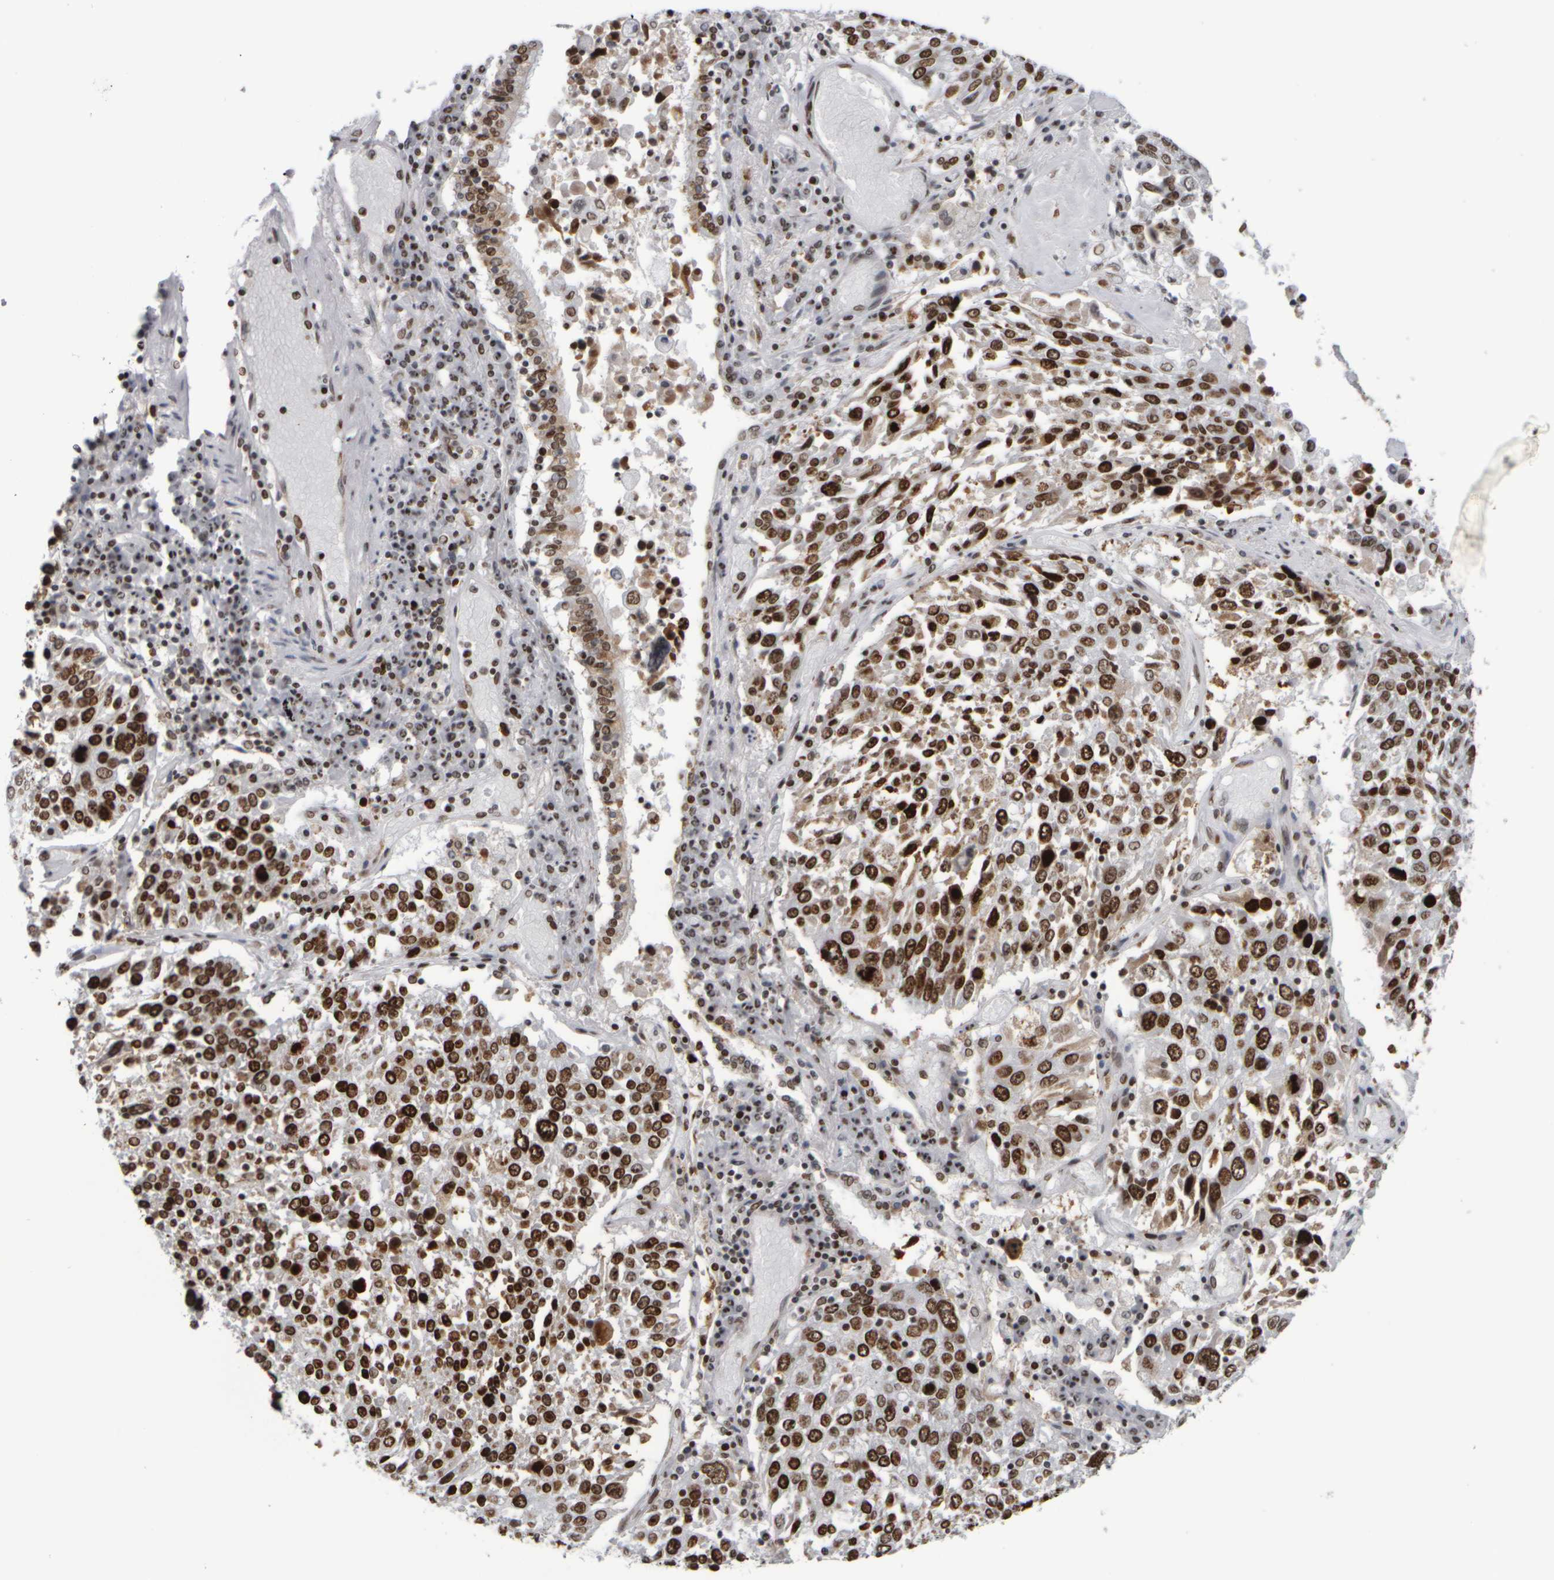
{"staining": {"intensity": "strong", "quantity": ">75%", "location": "nuclear"}, "tissue": "lung cancer", "cell_type": "Tumor cells", "image_type": "cancer", "snomed": [{"axis": "morphology", "description": "Squamous cell carcinoma, NOS"}, {"axis": "topography", "description": "Lung"}], "caption": "Approximately >75% of tumor cells in human squamous cell carcinoma (lung) reveal strong nuclear protein staining as visualized by brown immunohistochemical staining.", "gene": "TOP2B", "patient": {"sex": "male", "age": 65}}